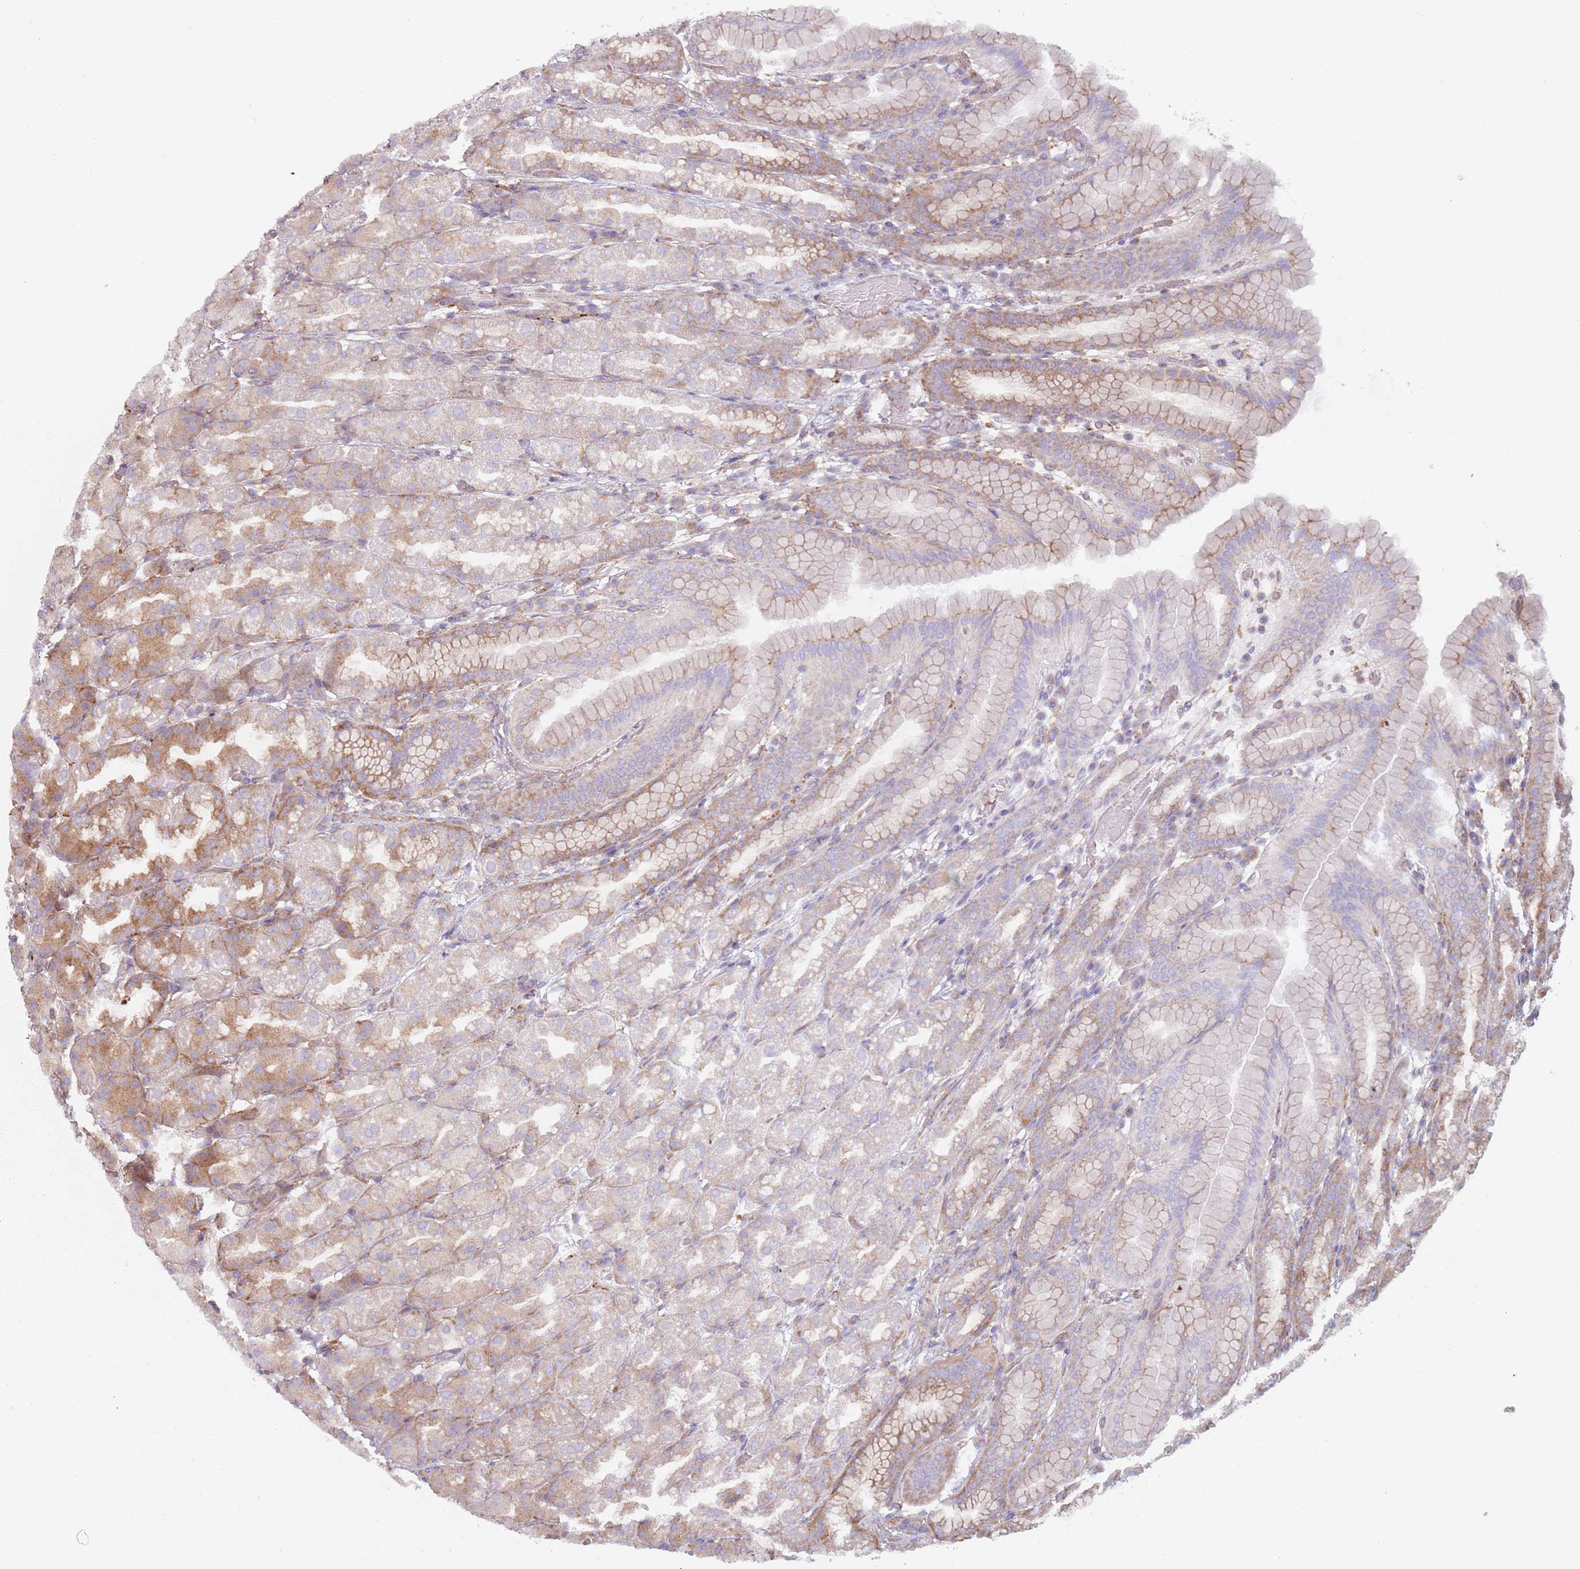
{"staining": {"intensity": "moderate", "quantity": "<25%", "location": "cytoplasmic/membranous"}, "tissue": "stomach", "cell_type": "Glandular cells", "image_type": "normal", "snomed": [{"axis": "morphology", "description": "Normal tissue, NOS"}, {"axis": "topography", "description": "Stomach, upper"}], "caption": "Unremarkable stomach reveals moderate cytoplasmic/membranous staining in approximately <25% of glandular cells, visualized by immunohistochemistry. The staining was performed using DAB to visualize the protein expression in brown, while the nuclei were stained in blue with hematoxylin (Magnification: 20x).", "gene": "TPD52L2", "patient": {"sex": "male", "age": 68}}